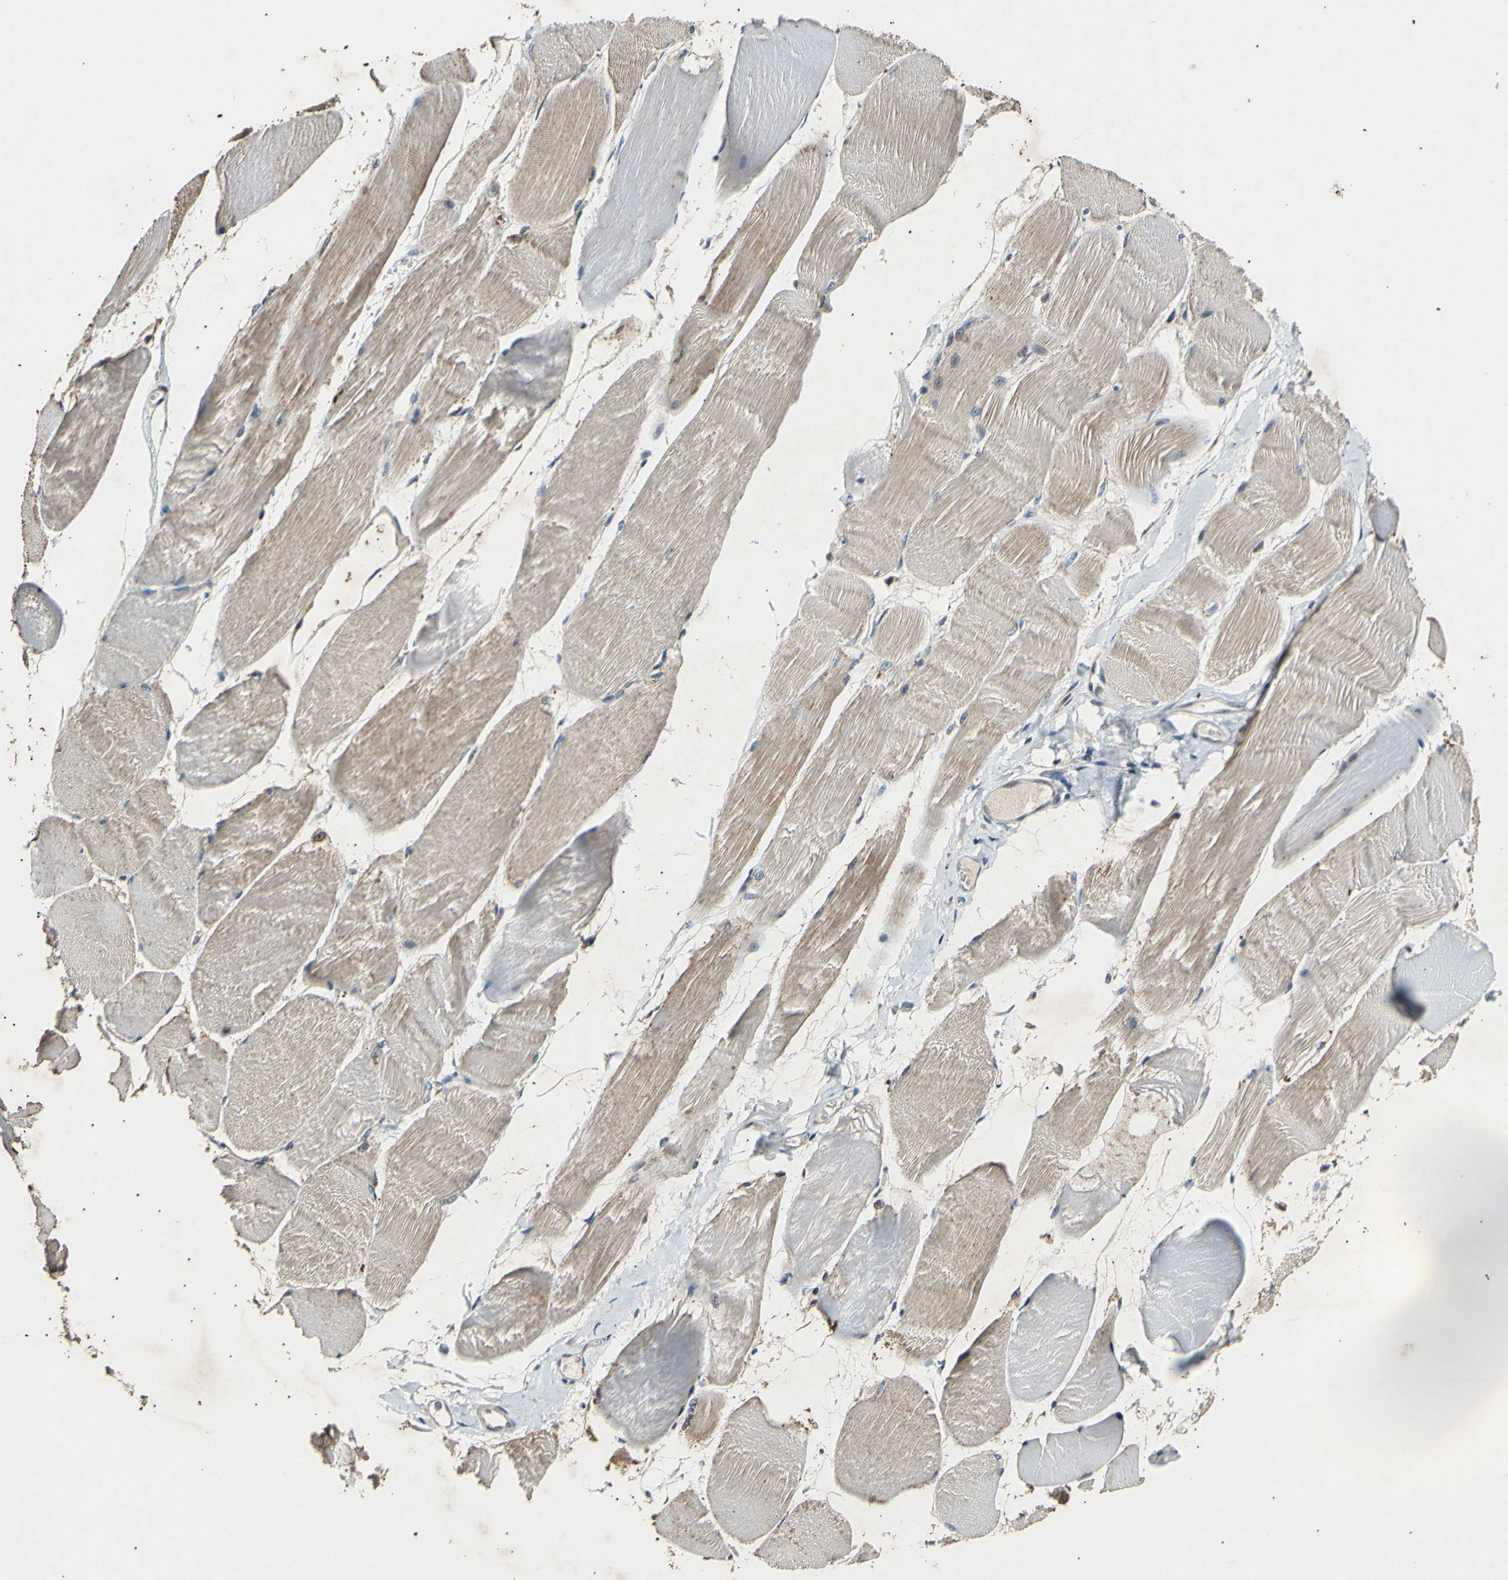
{"staining": {"intensity": "moderate", "quantity": ">75%", "location": "cytoplasmic/membranous"}, "tissue": "skeletal muscle", "cell_type": "Myocytes", "image_type": "normal", "snomed": [{"axis": "morphology", "description": "Normal tissue, NOS"}, {"axis": "morphology", "description": "Squamous cell carcinoma, NOS"}, {"axis": "topography", "description": "Skeletal muscle"}], "caption": "A histopathology image of human skeletal muscle stained for a protein demonstrates moderate cytoplasmic/membranous brown staining in myocytes.", "gene": "ADCY3", "patient": {"sex": "male", "age": 51}}